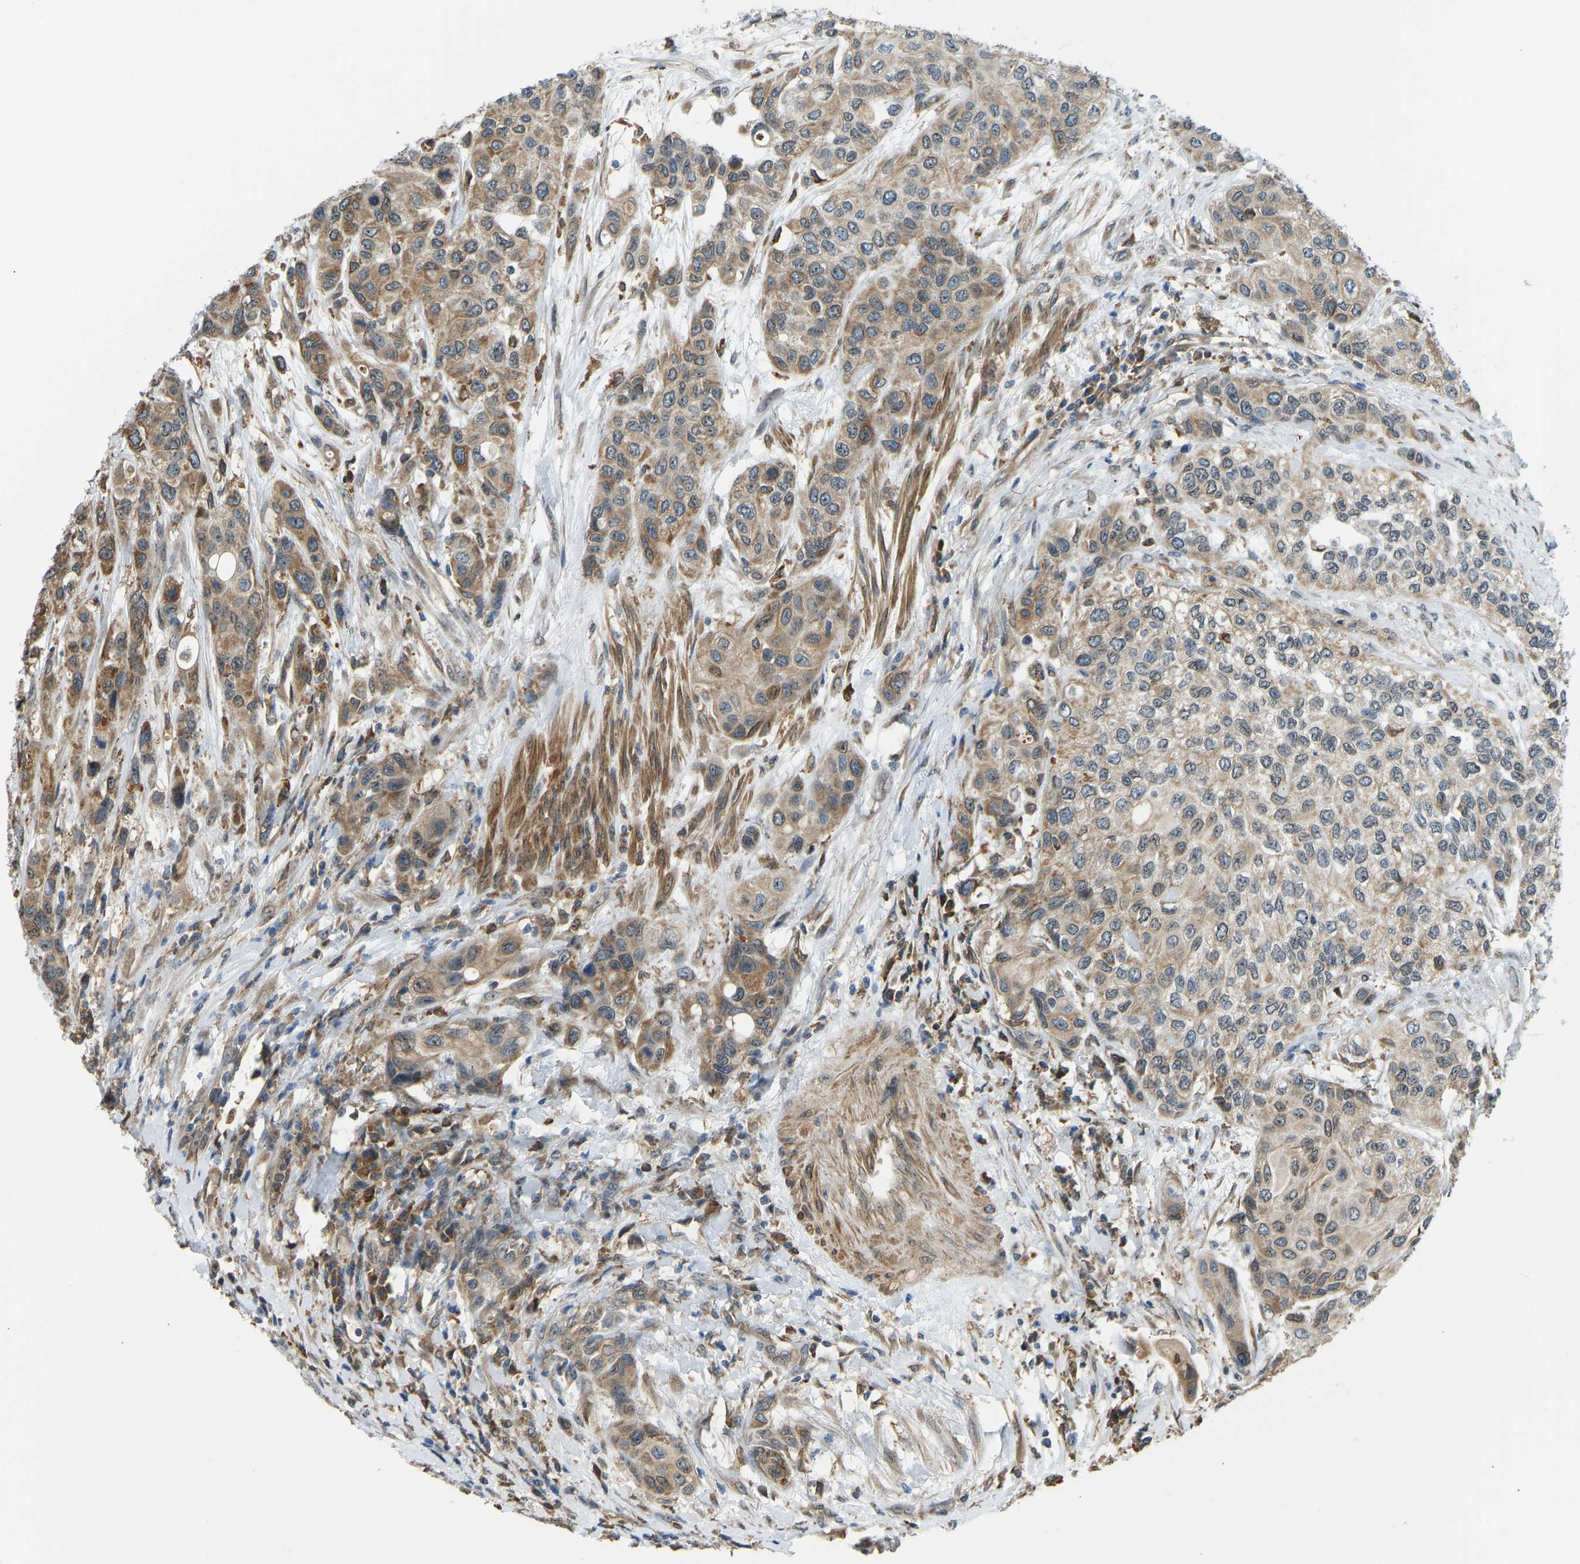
{"staining": {"intensity": "moderate", "quantity": ">75%", "location": "cytoplasmic/membranous,nuclear"}, "tissue": "urothelial cancer", "cell_type": "Tumor cells", "image_type": "cancer", "snomed": [{"axis": "morphology", "description": "Urothelial carcinoma, High grade"}, {"axis": "topography", "description": "Urinary bladder"}], "caption": "Immunohistochemistry (IHC) (DAB) staining of urothelial cancer reveals moderate cytoplasmic/membranous and nuclear protein staining in about >75% of tumor cells.", "gene": "OS9", "patient": {"sex": "female", "age": 56}}